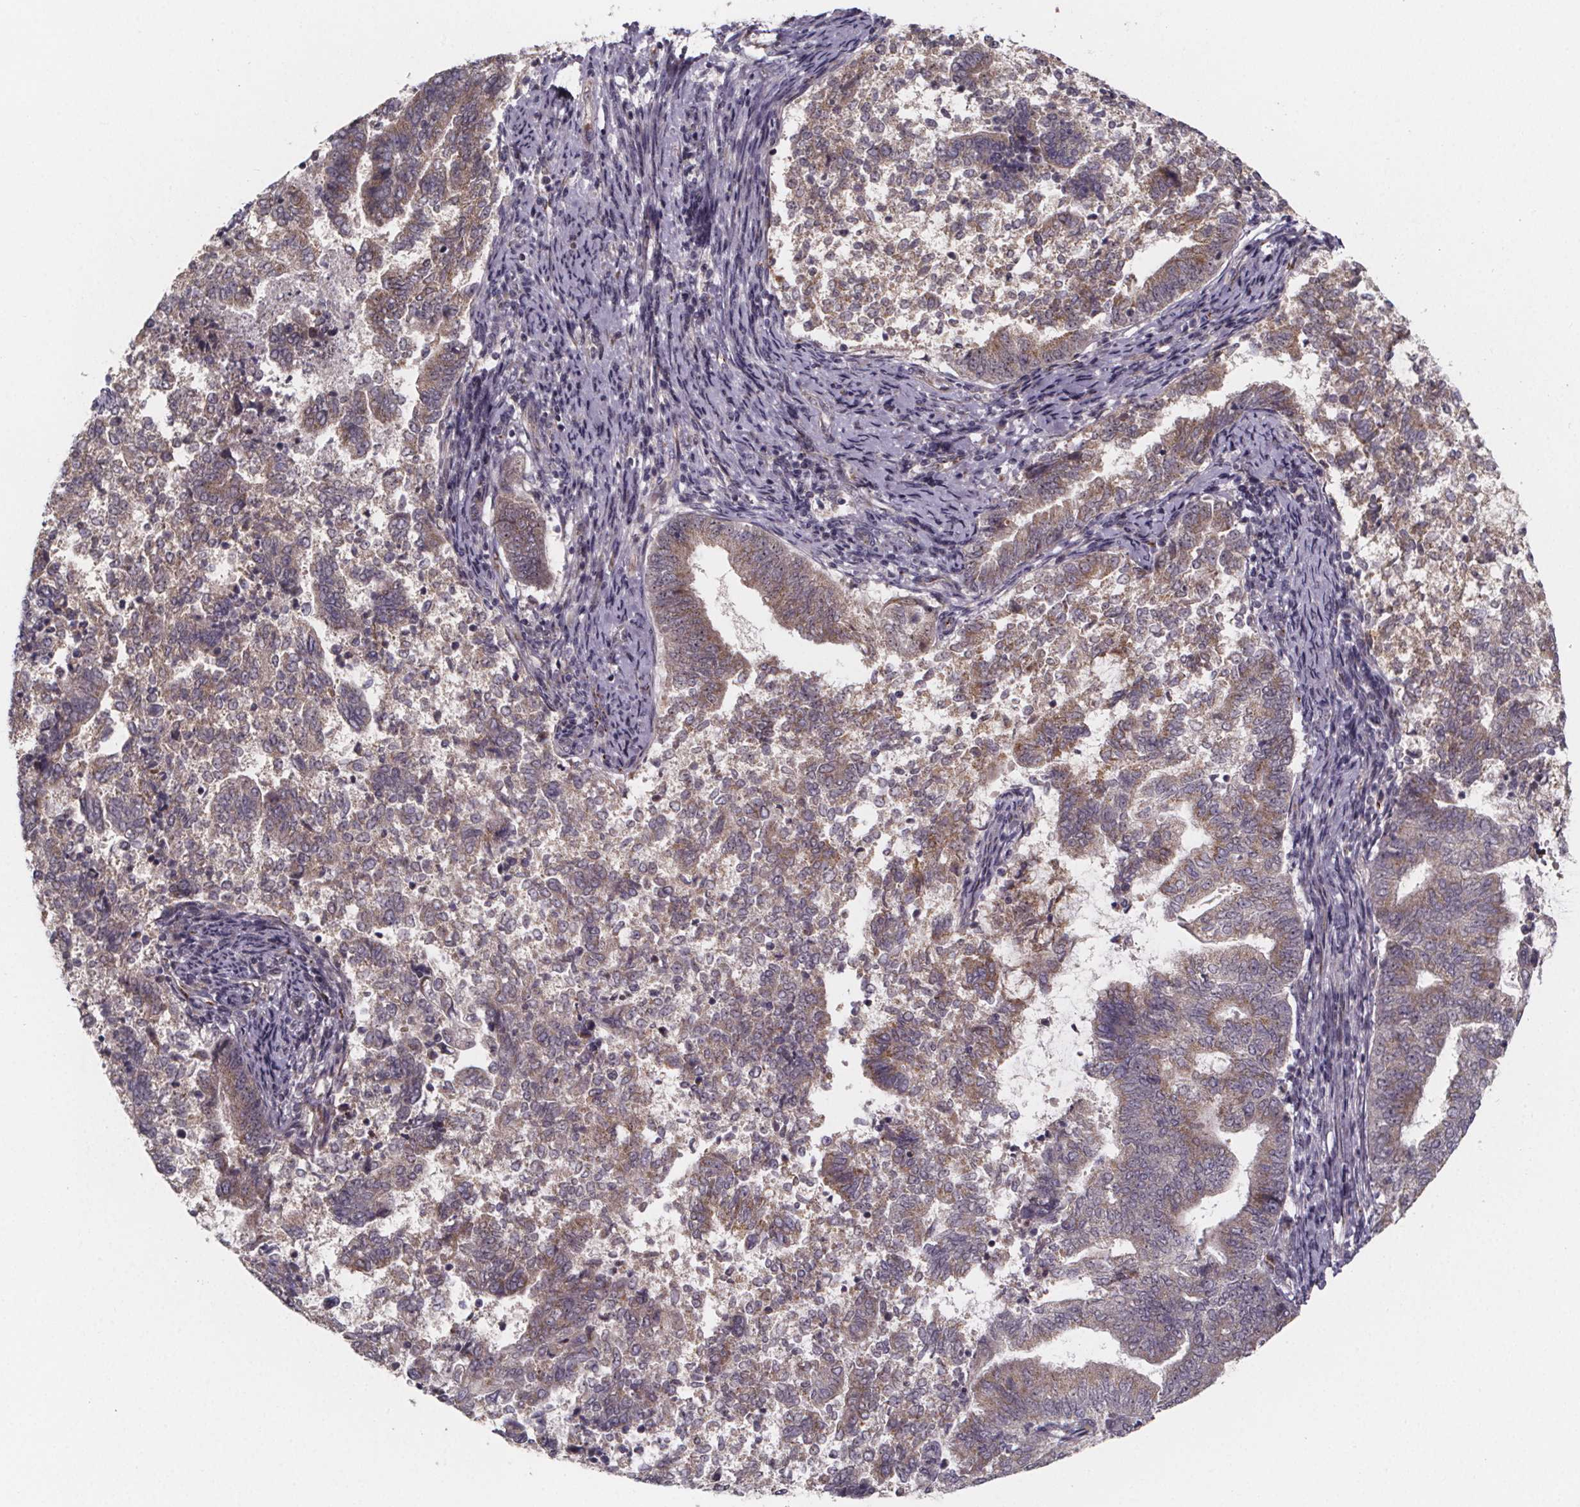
{"staining": {"intensity": "moderate", "quantity": "25%-75%", "location": "cytoplasmic/membranous"}, "tissue": "endometrial cancer", "cell_type": "Tumor cells", "image_type": "cancer", "snomed": [{"axis": "morphology", "description": "Adenocarcinoma, NOS"}, {"axis": "topography", "description": "Endometrium"}], "caption": "Tumor cells exhibit medium levels of moderate cytoplasmic/membranous positivity in approximately 25%-75% of cells in human adenocarcinoma (endometrial). Using DAB (3,3'-diaminobenzidine) (brown) and hematoxylin (blue) stains, captured at high magnification using brightfield microscopy.", "gene": "NDST1", "patient": {"sex": "female", "age": 65}}